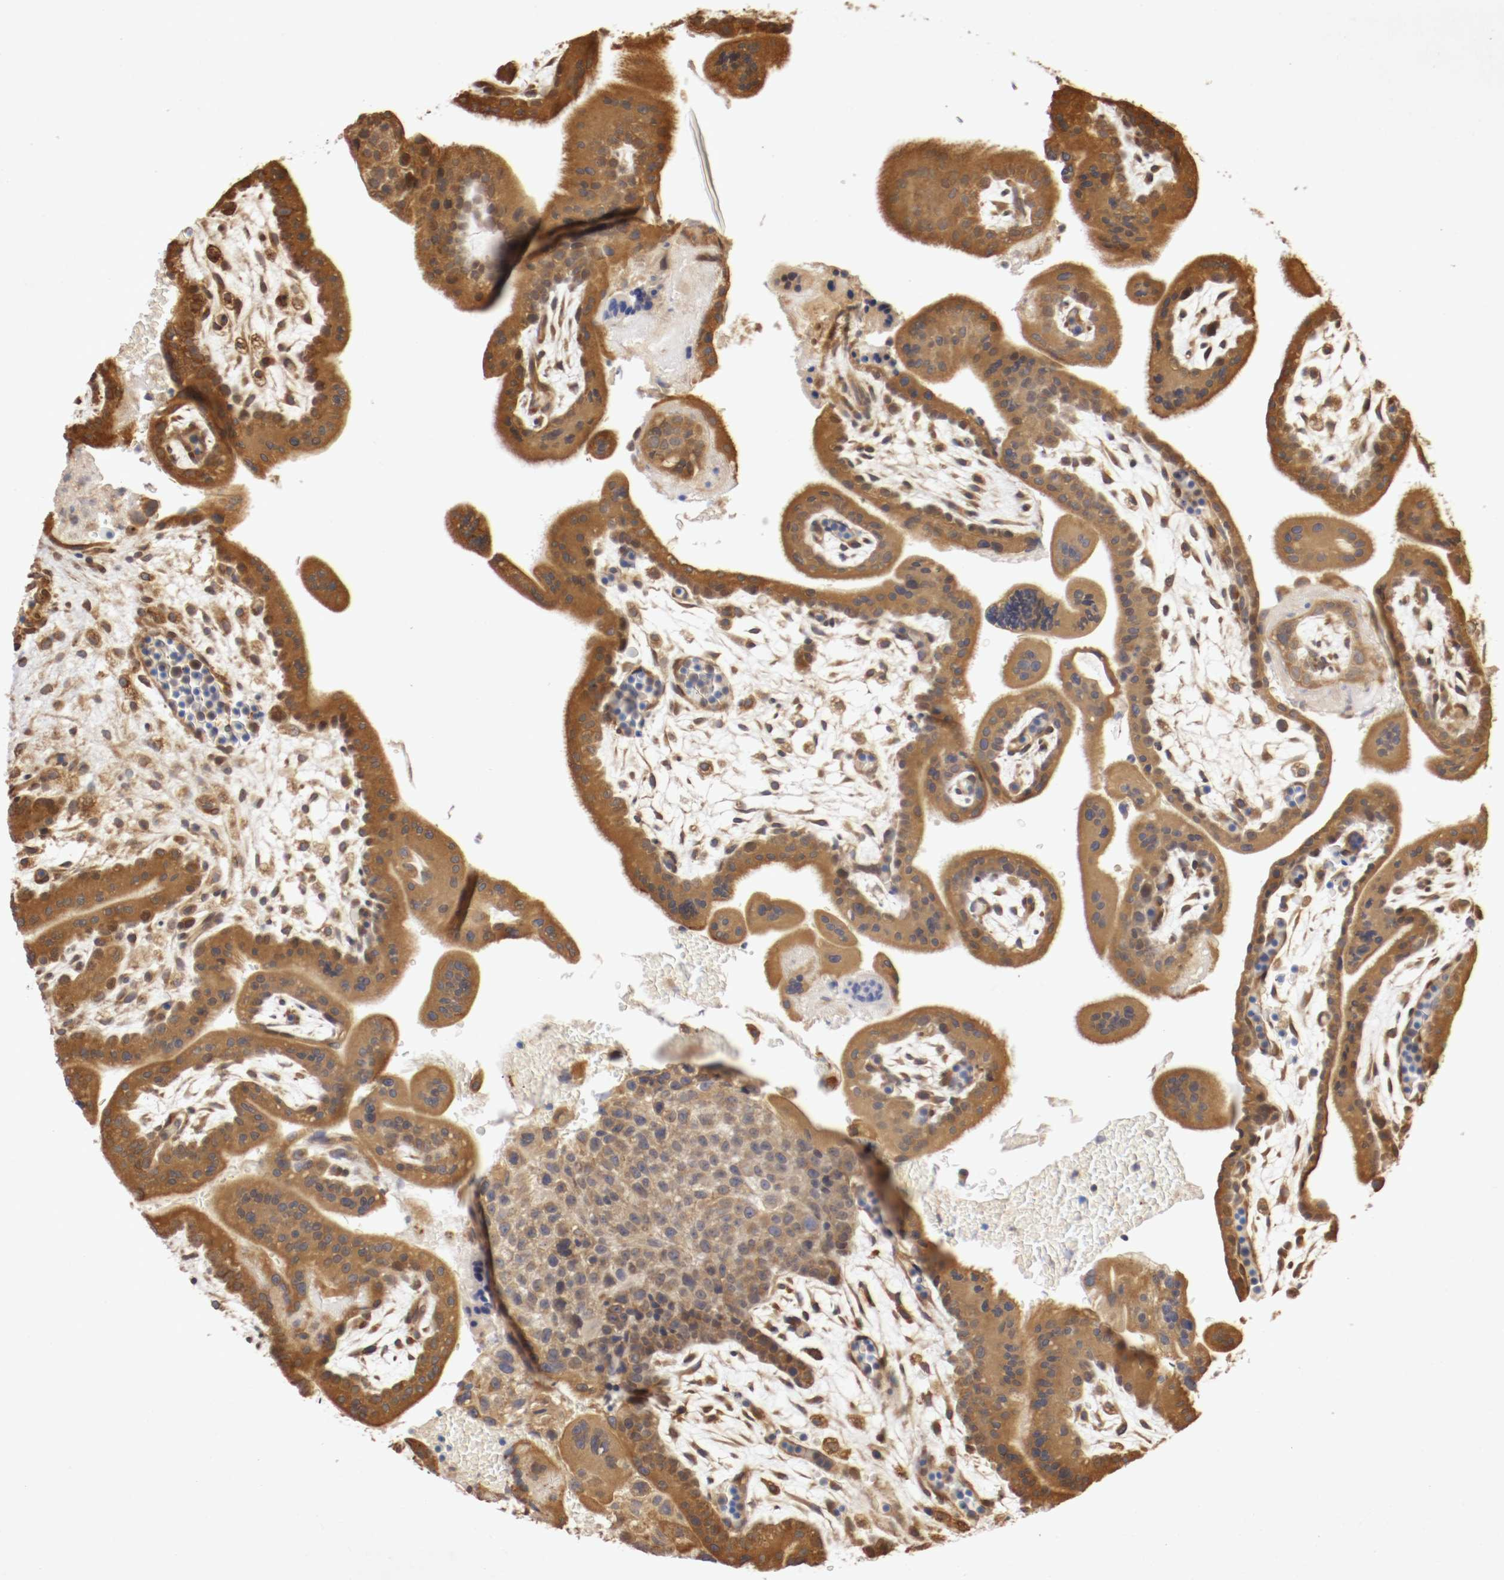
{"staining": {"intensity": "moderate", "quantity": ">75%", "location": "cytoplasmic/membranous"}, "tissue": "placenta", "cell_type": "Decidual cells", "image_type": "normal", "snomed": [{"axis": "morphology", "description": "Normal tissue, NOS"}, {"axis": "topography", "description": "Placenta"}], "caption": "This image exhibits immunohistochemistry staining of unremarkable placenta, with medium moderate cytoplasmic/membranous positivity in approximately >75% of decidual cells.", "gene": "VEZT", "patient": {"sex": "female", "age": 35}}